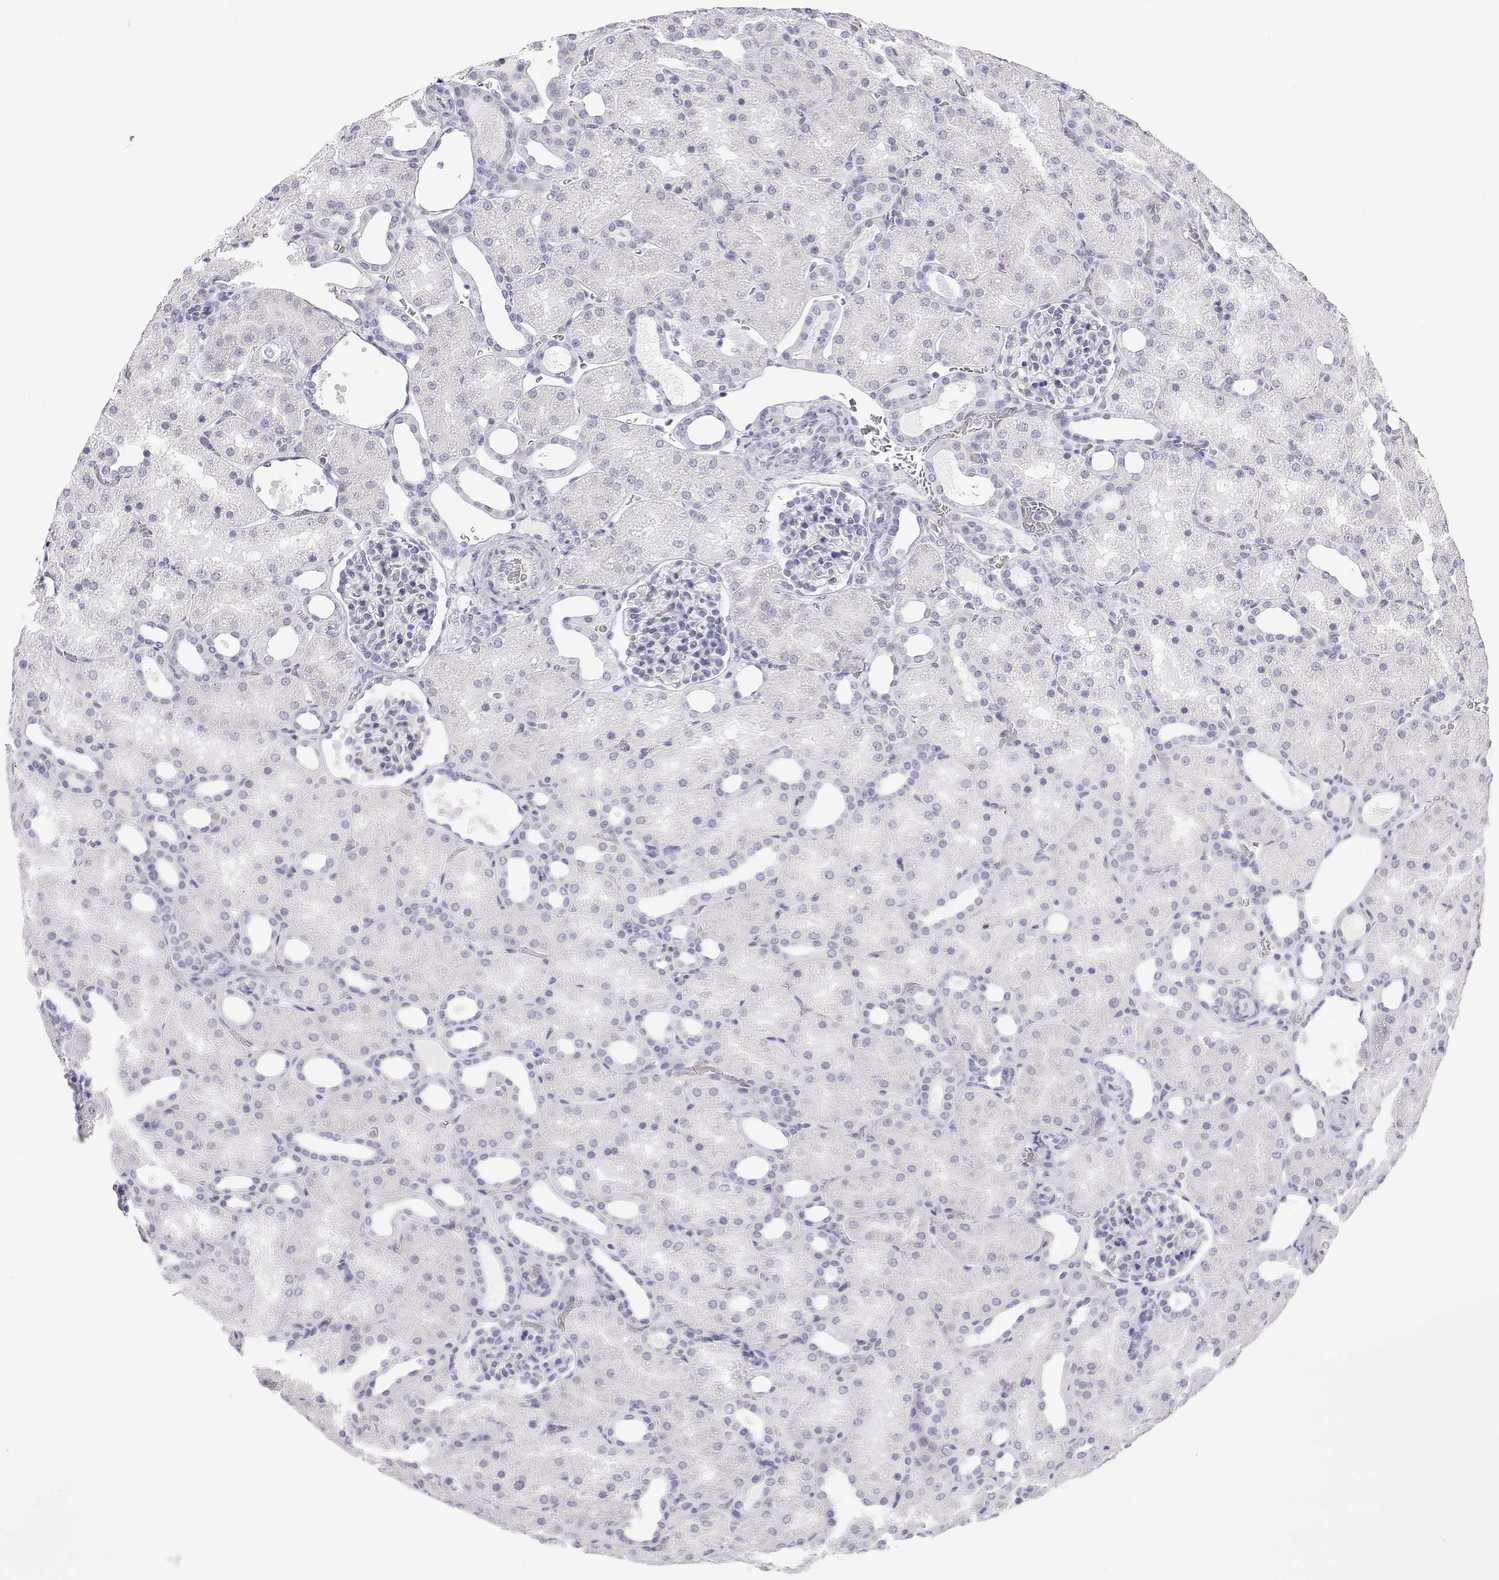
{"staining": {"intensity": "negative", "quantity": "none", "location": "none"}, "tissue": "kidney", "cell_type": "Cells in glomeruli", "image_type": "normal", "snomed": [{"axis": "morphology", "description": "Normal tissue, NOS"}, {"axis": "topography", "description": "Kidney"}], "caption": "Immunohistochemistry micrograph of normal kidney: kidney stained with DAB (3,3'-diaminobenzidine) displays no significant protein positivity in cells in glomeruli.", "gene": "SFTPB", "patient": {"sex": "male", "age": 2}}